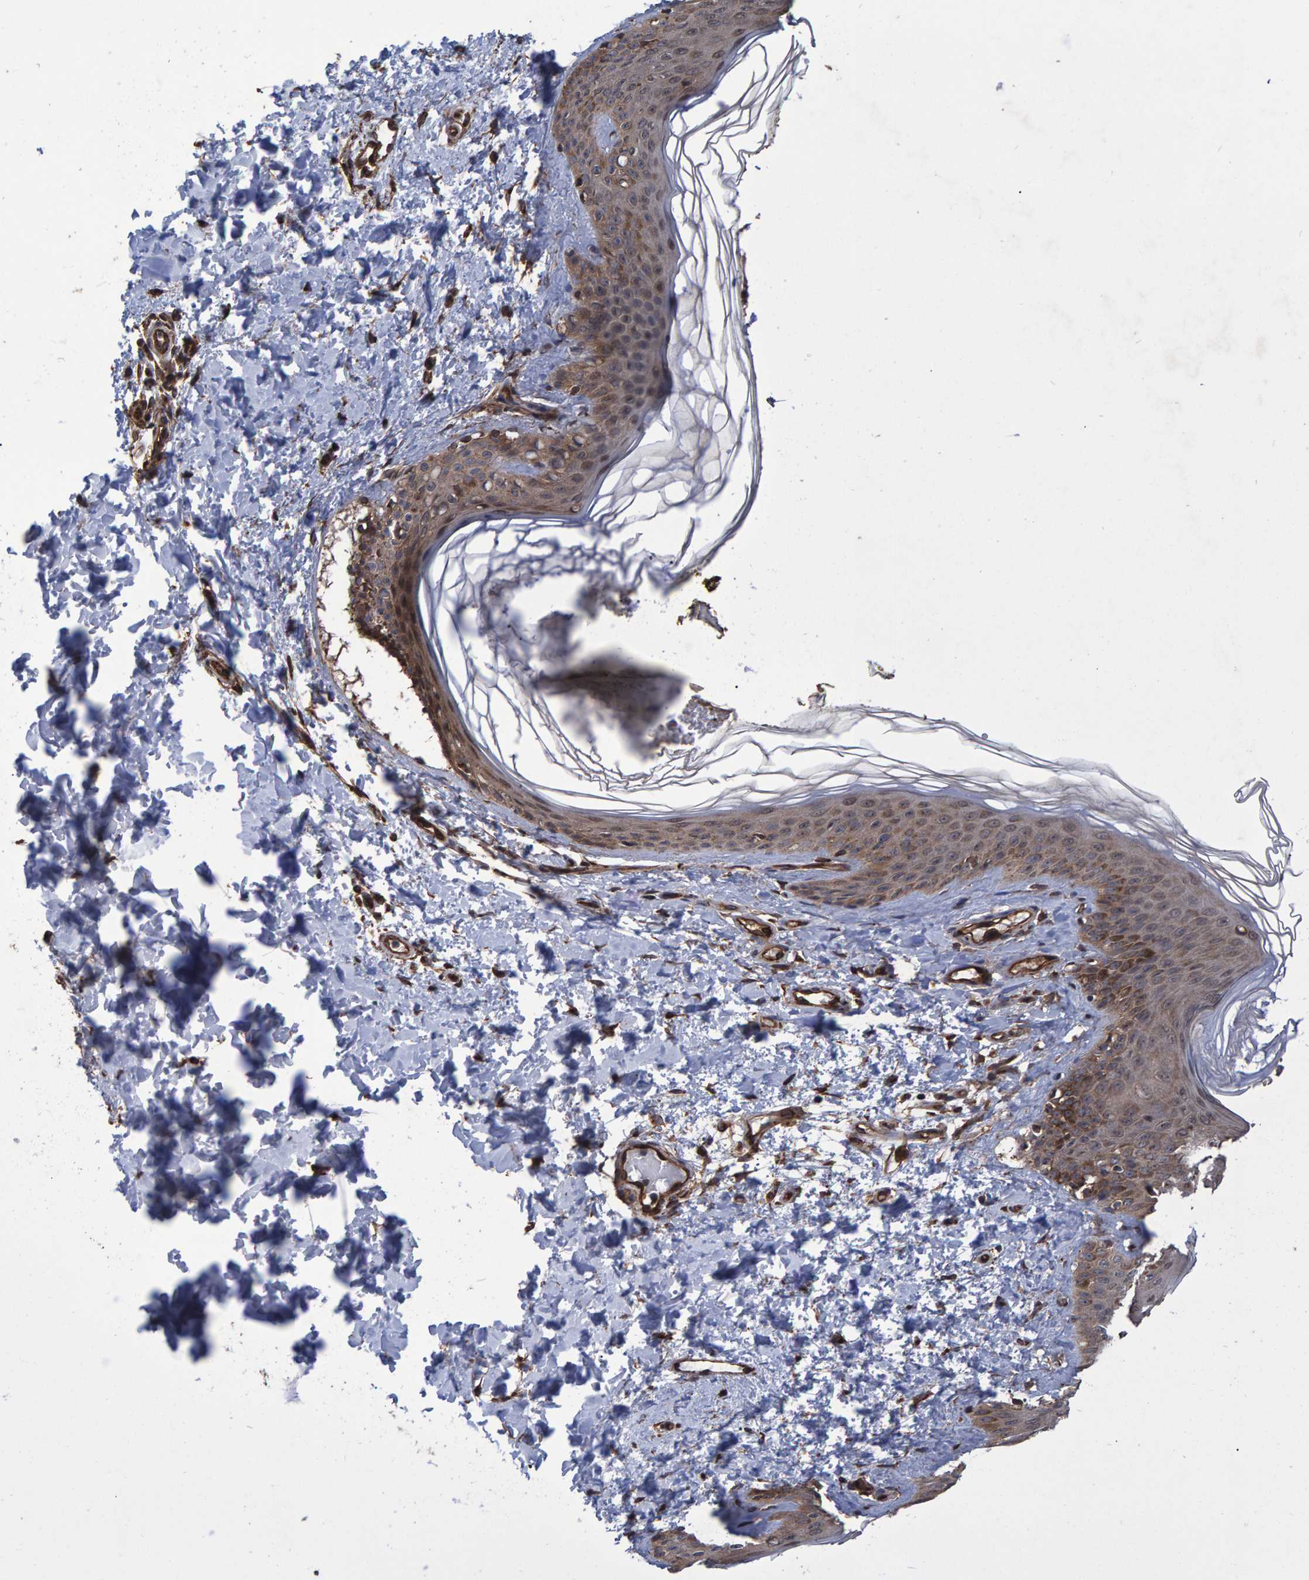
{"staining": {"intensity": "negative", "quantity": "none", "location": "none"}, "tissue": "skin", "cell_type": "Fibroblasts", "image_type": "normal", "snomed": [{"axis": "morphology", "description": "Normal tissue, NOS"}, {"axis": "morphology", "description": "Neoplasm, benign, NOS"}, {"axis": "topography", "description": "Skin"}, {"axis": "topography", "description": "Soft tissue"}], "caption": "This is an immunohistochemistry photomicrograph of unremarkable human skin. There is no positivity in fibroblasts.", "gene": "TRIM68", "patient": {"sex": "male", "age": 26}}